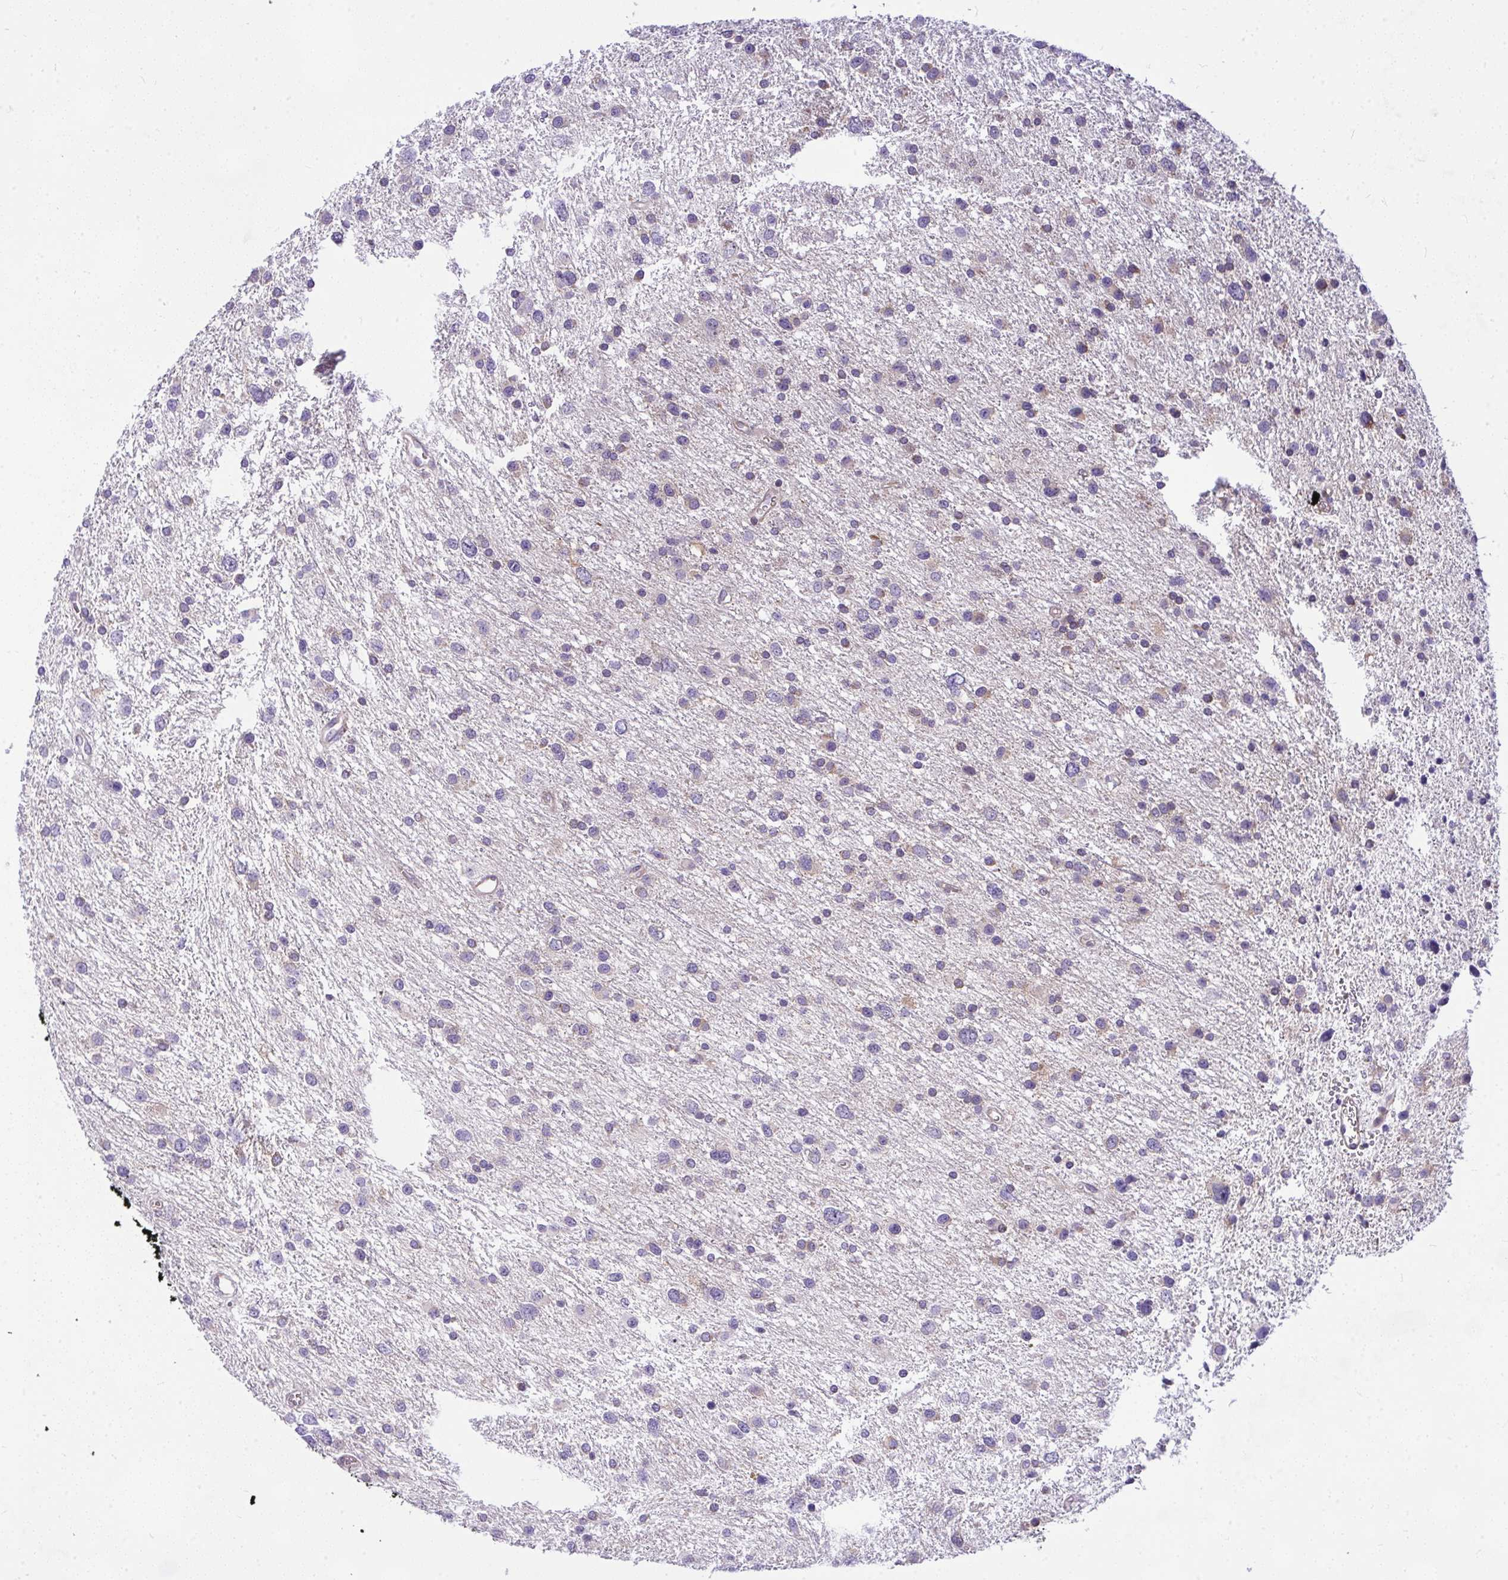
{"staining": {"intensity": "weak", "quantity": "<25%", "location": "cytoplasmic/membranous"}, "tissue": "glioma", "cell_type": "Tumor cells", "image_type": "cancer", "snomed": [{"axis": "morphology", "description": "Glioma, malignant, Low grade"}, {"axis": "topography", "description": "Brain"}], "caption": "This is a micrograph of immunohistochemistry staining of low-grade glioma (malignant), which shows no positivity in tumor cells.", "gene": "NFXL1", "patient": {"sex": "female", "age": 55}}